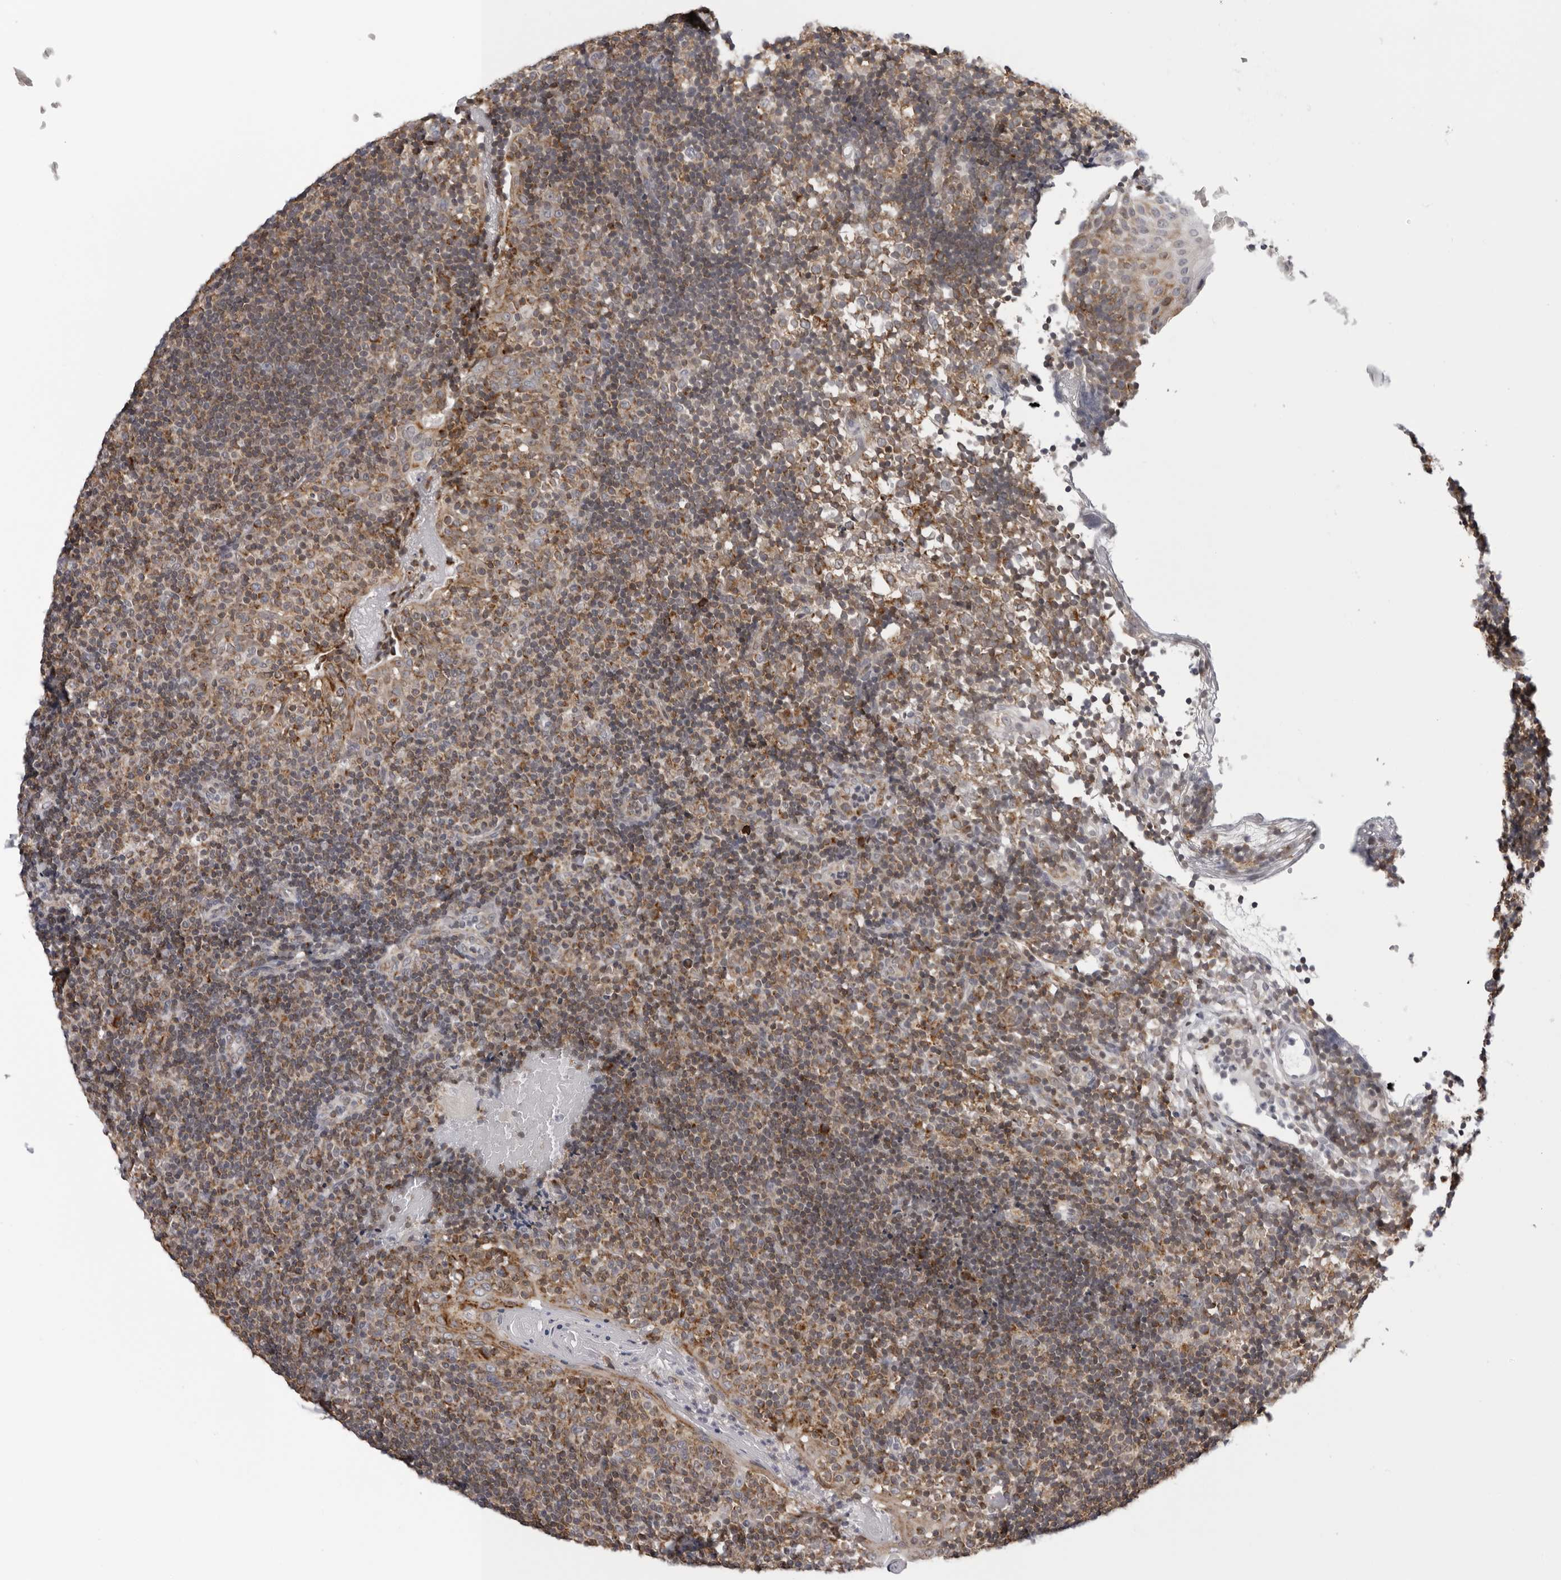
{"staining": {"intensity": "moderate", "quantity": ">75%", "location": "cytoplasmic/membranous"}, "tissue": "tonsil", "cell_type": "Germinal center cells", "image_type": "normal", "snomed": [{"axis": "morphology", "description": "Normal tissue, NOS"}, {"axis": "topography", "description": "Tonsil"}], "caption": "Protein positivity by immunohistochemistry (IHC) demonstrates moderate cytoplasmic/membranous expression in approximately >75% of germinal center cells in normal tonsil. Nuclei are stained in blue.", "gene": "CPT2", "patient": {"sex": "female", "age": 40}}